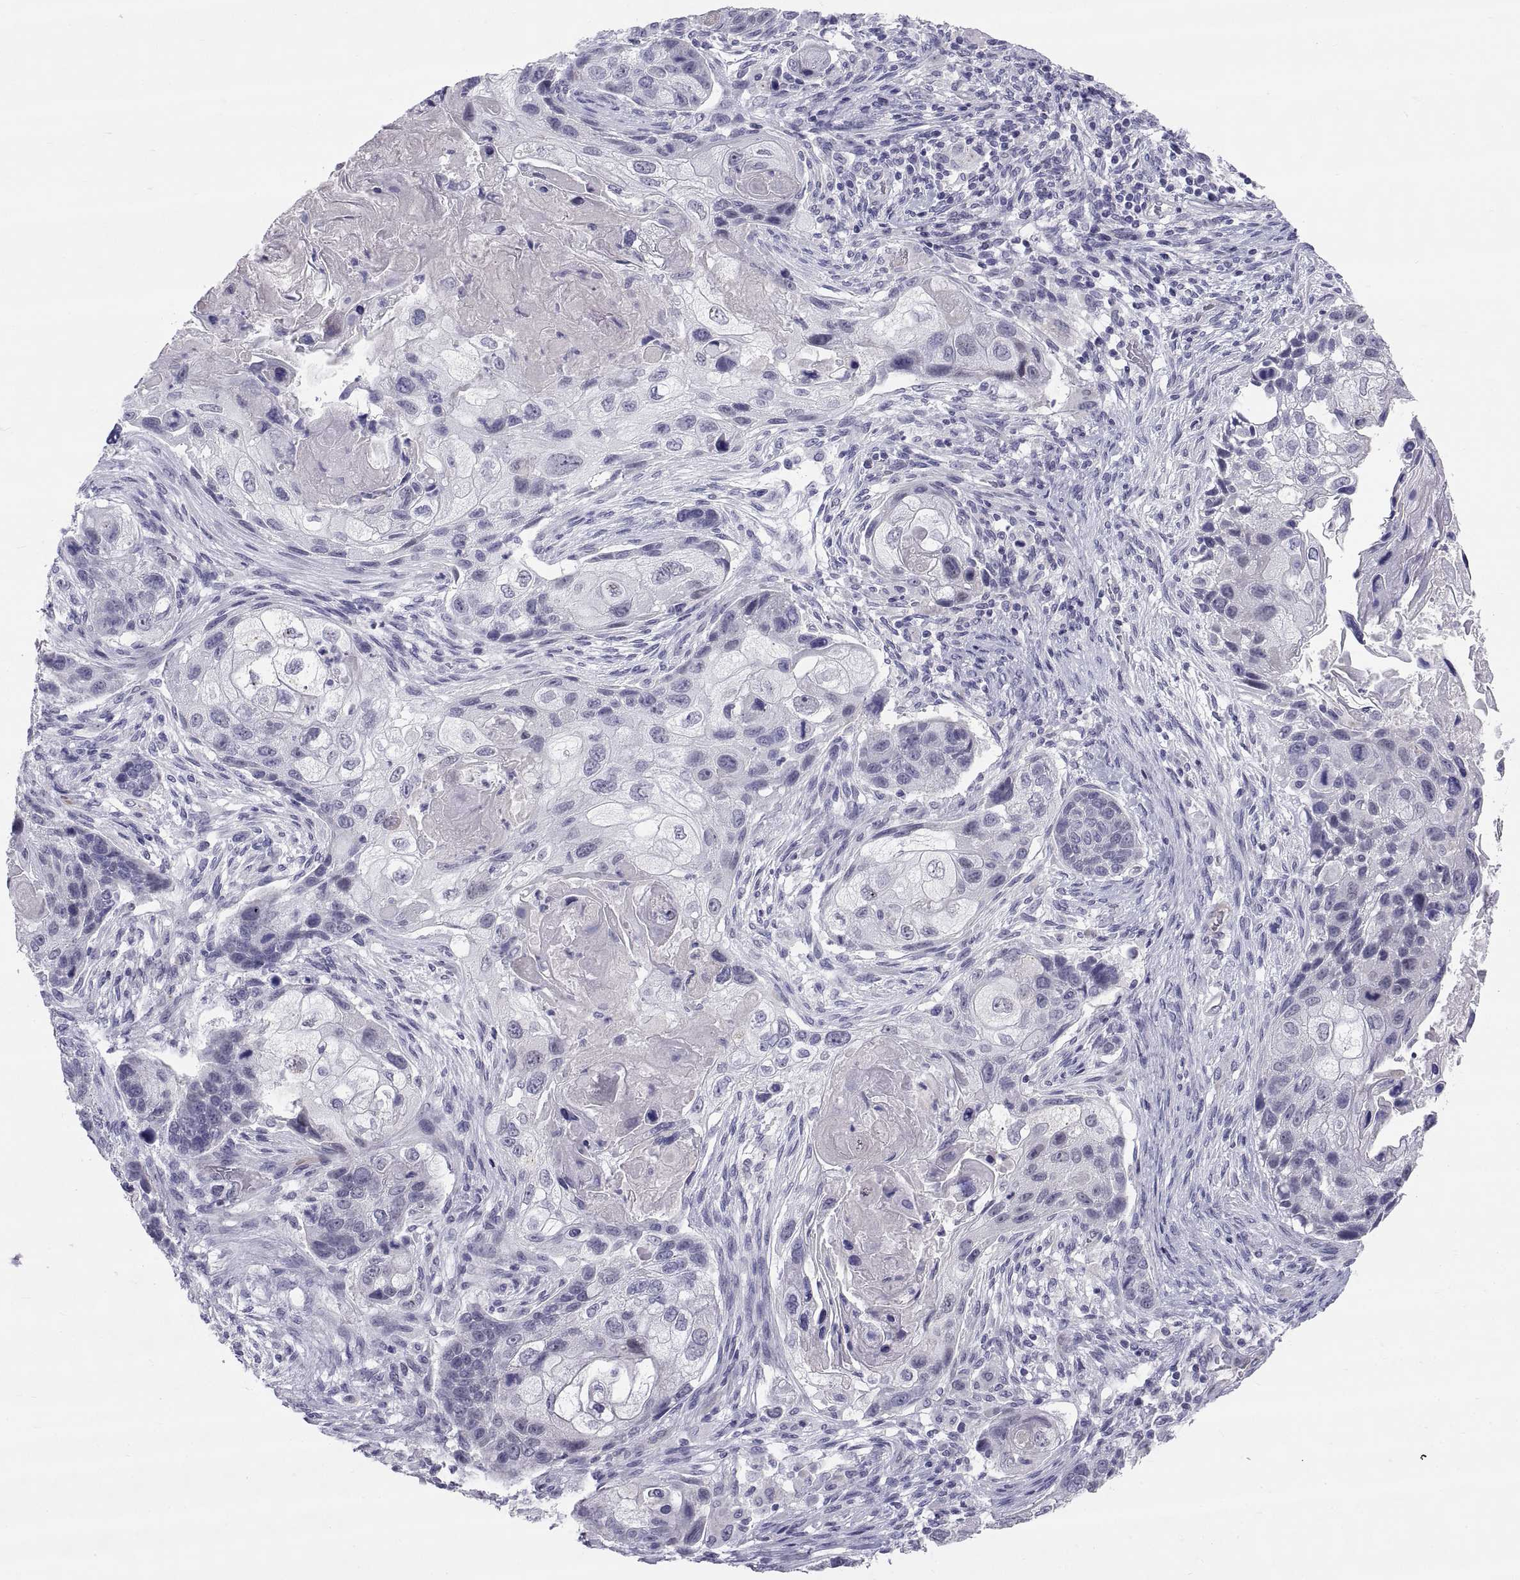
{"staining": {"intensity": "negative", "quantity": "none", "location": "none"}, "tissue": "lung cancer", "cell_type": "Tumor cells", "image_type": "cancer", "snomed": [{"axis": "morphology", "description": "Squamous cell carcinoma, NOS"}, {"axis": "topography", "description": "Lung"}], "caption": "Tumor cells show no significant protein positivity in lung squamous cell carcinoma.", "gene": "TEX13A", "patient": {"sex": "male", "age": 69}}